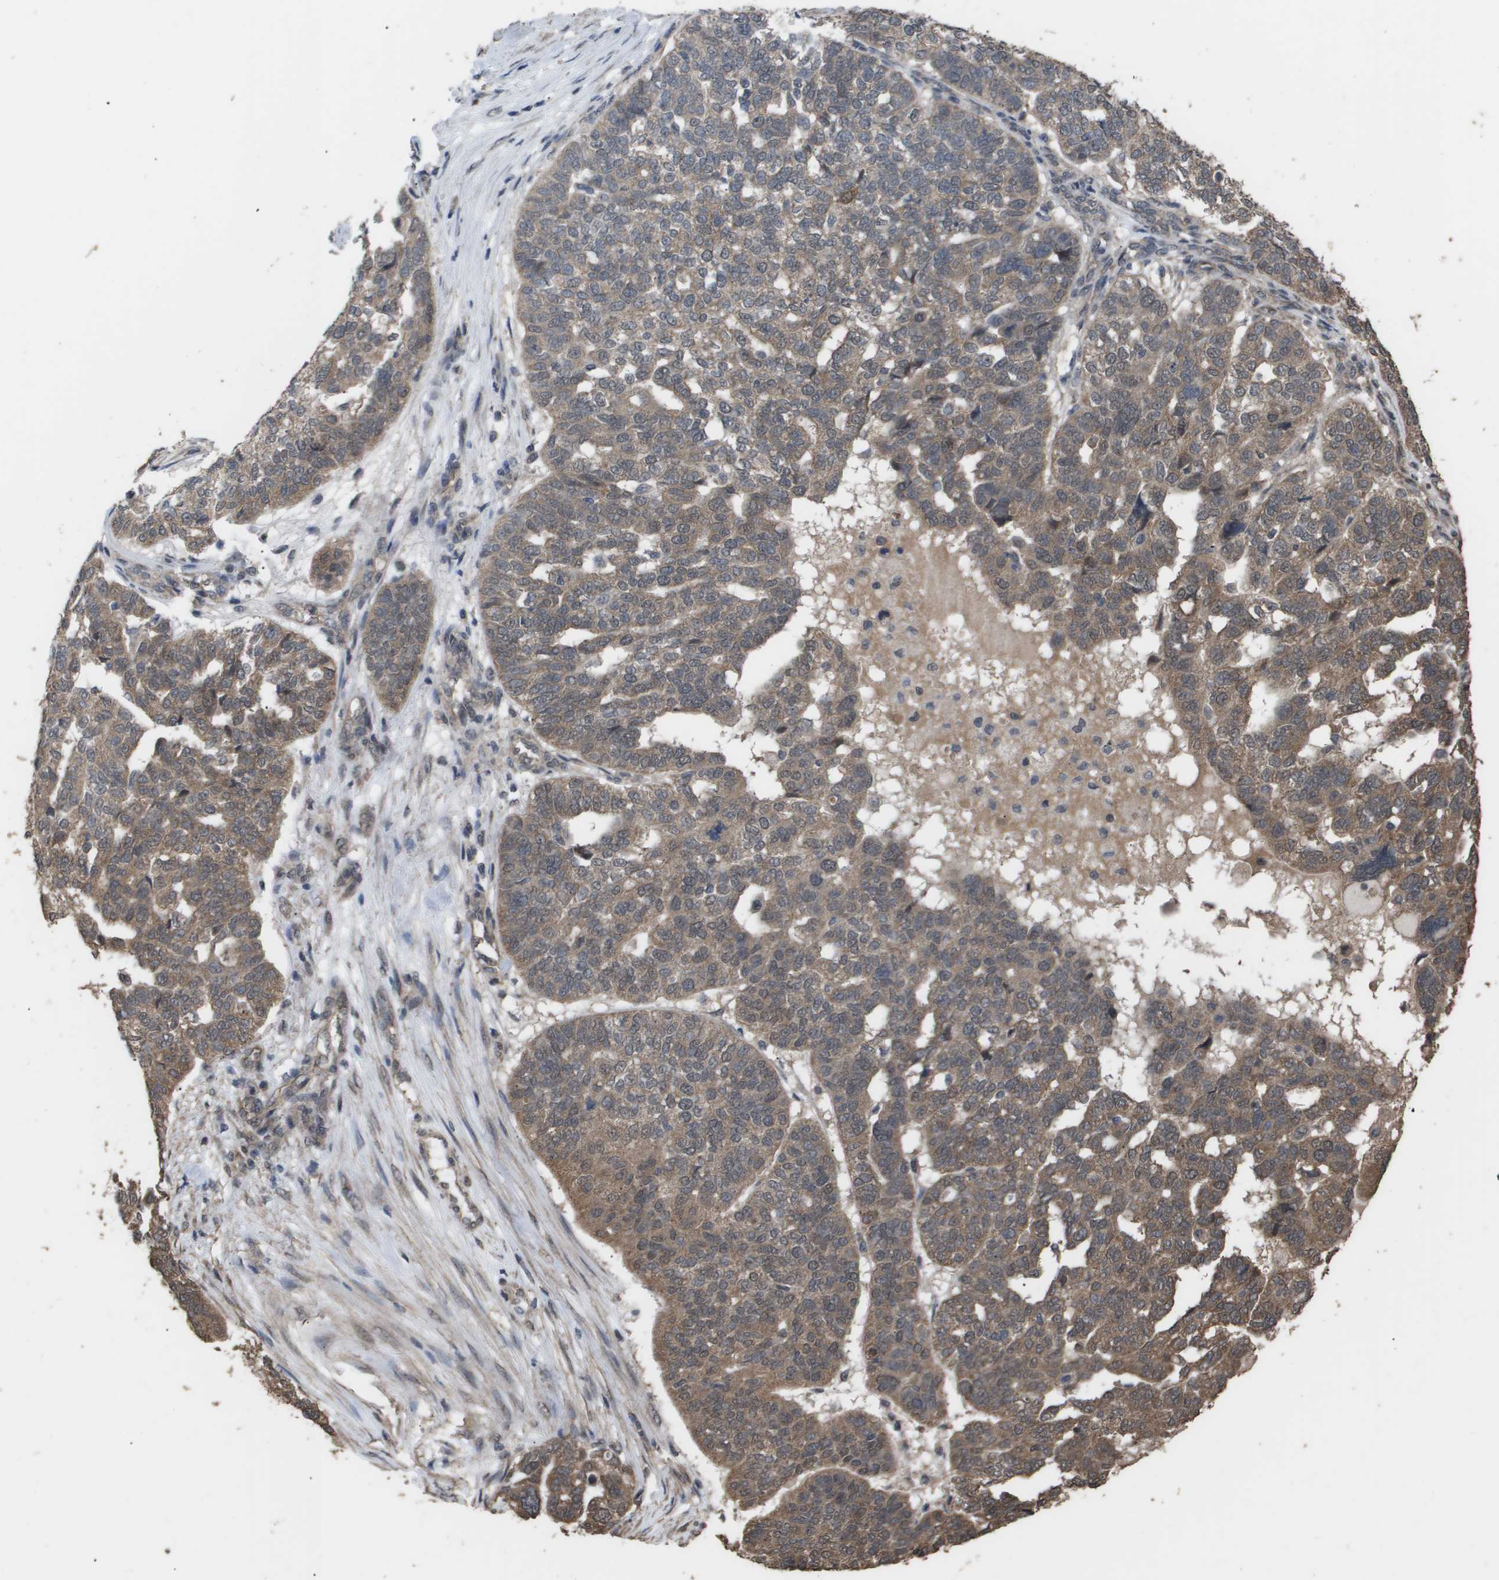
{"staining": {"intensity": "moderate", "quantity": ">75%", "location": "cytoplasmic/membranous"}, "tissue": "ovarian cancer", "cell_type": "Tumor cells", "image_type": "cancer", "snomed": [{"axis": "morphology", "description": "Cystadenocarcinoma, serous, NOS"}, {"axis": "topography", "description": "Ovary"}], "caption": "A medium amount of moderate cytoplasmic/membranous positivity is seen in approximately >75% of tumor cells in ovarian cancer (serous cystadenocarcinoma) tissue. (IHC, brightfield microscopy, high magnification).", "gene": "CUL5", "patient": {"sex": "female", "age": 59}}